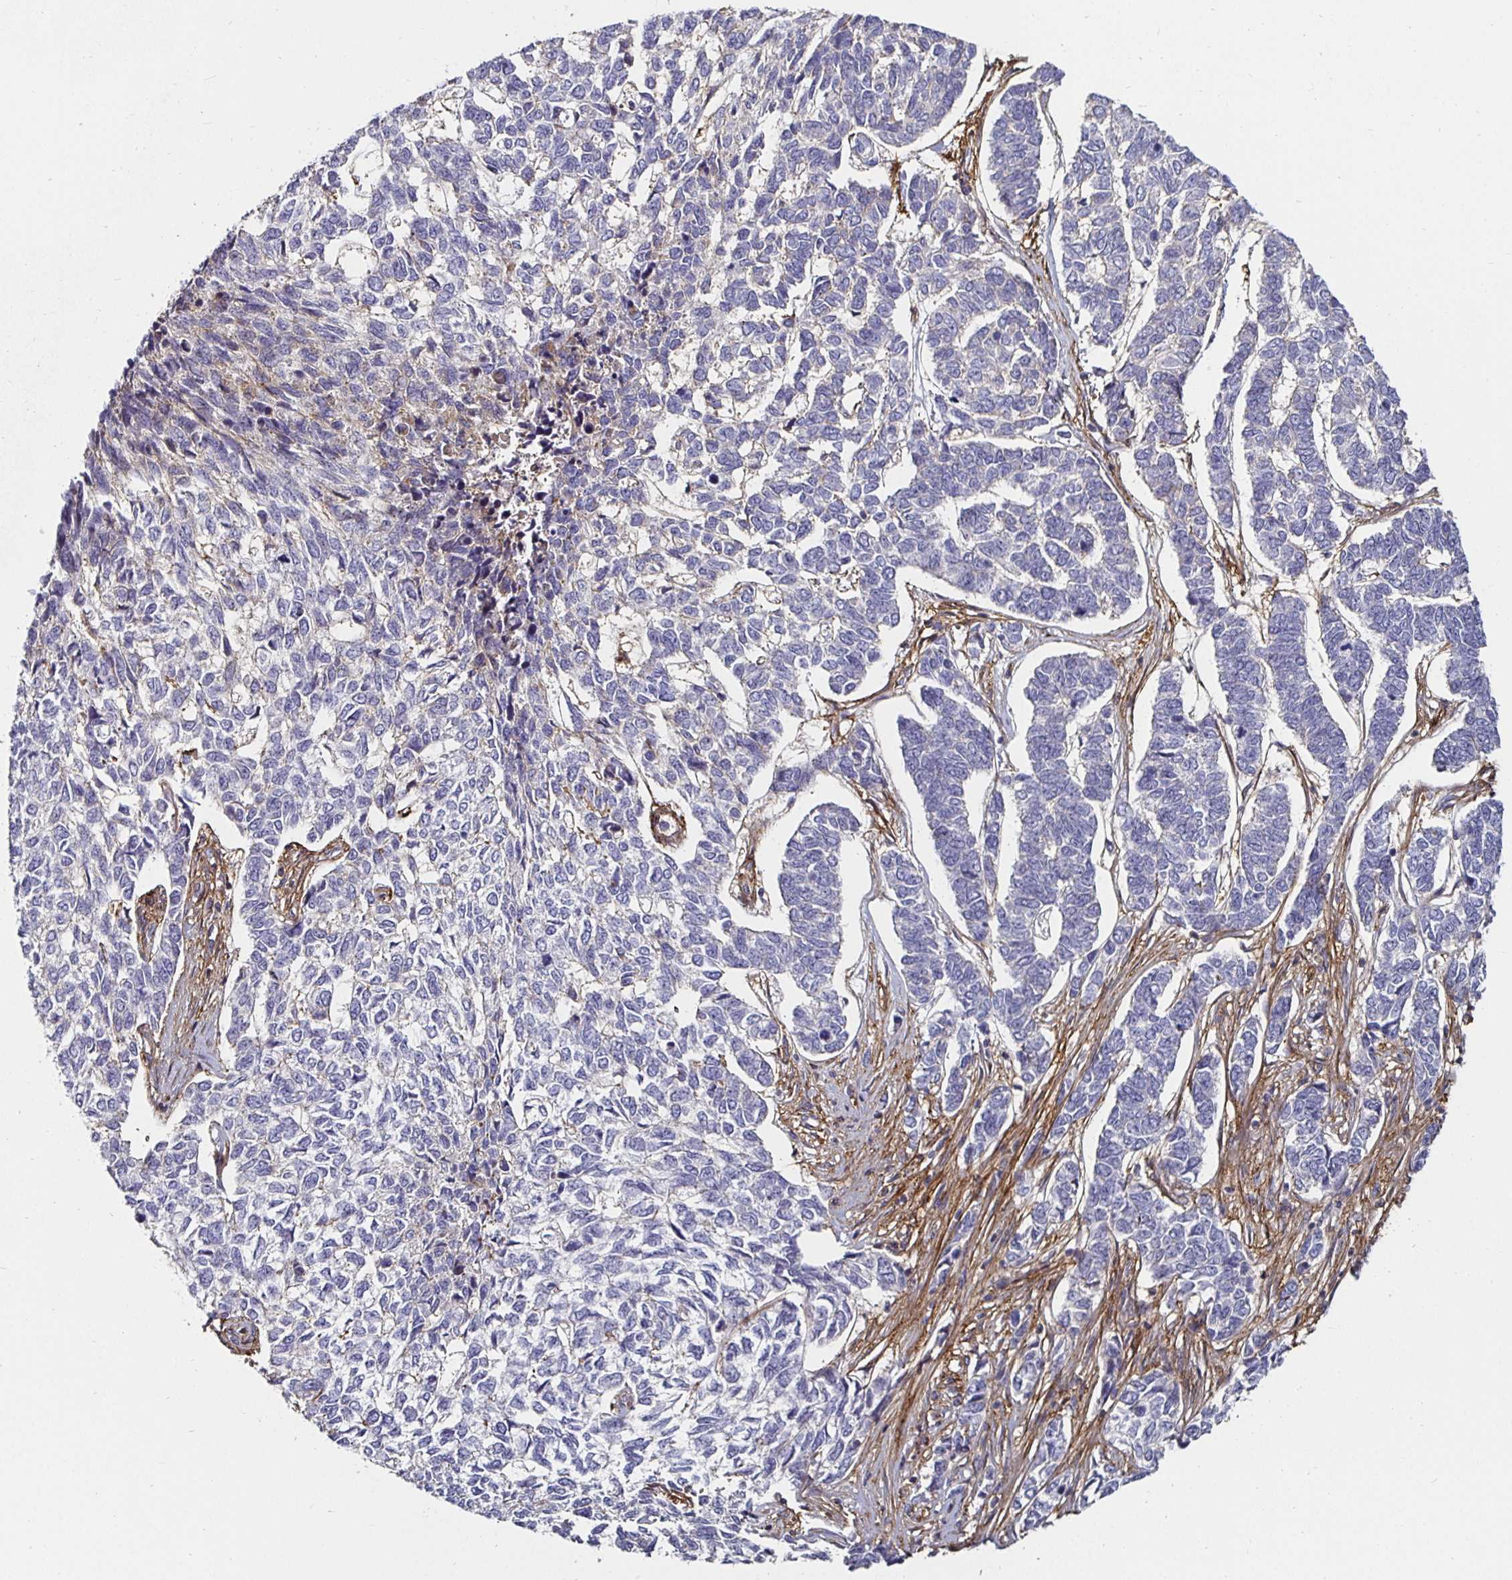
{"staining": {"intensity": "negative", "quantity": "none", "location": "none"}, "tissue": "skin cancer", "cell_type": "Tumor cells", "image_type": "cancer", "snomed": [{"axis": "morphology", "description": "Basal cell carcinoma"}, {"axis": "topography", "description": "Skin"}], "caption": "Tumor cells show no significant protein positivity in basal cell carcinoma (skin).", "gene": "GJA4", "patient": {"sex": "female", "age": 65}}